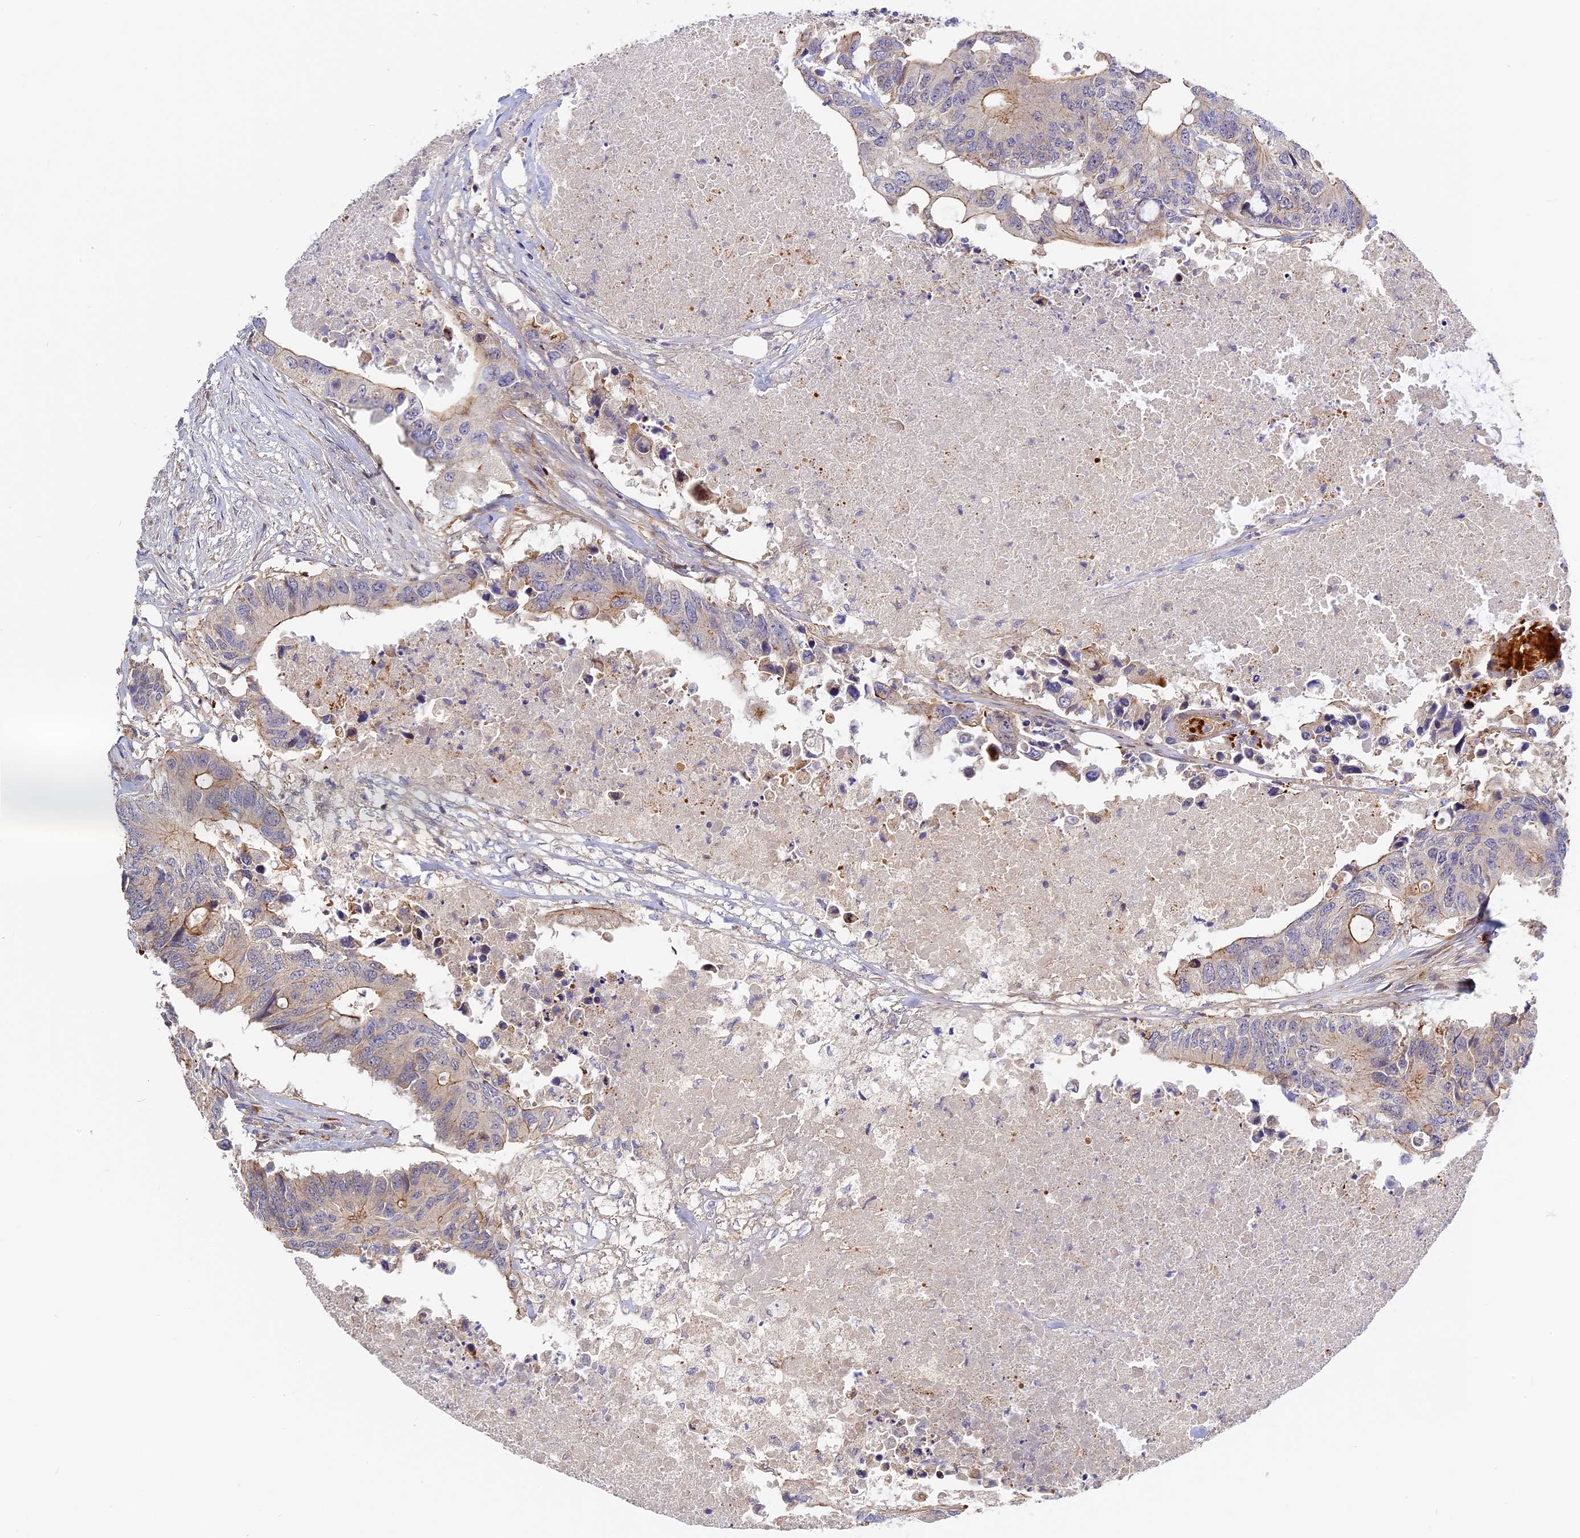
{"staining": {"intensity": "moderate", "quantity": "<25%", "location": "cytoplasmic/membranous"}, "tissue": "colorectal cancer", "cell_type": "Tumor cells", "image_type": "cancer", "snomed": [{"axis": "morphology", "description": "Adenocarcinoma, NOS"}, {"axis": "topography", "description": "Colon"}], "caption": "A high-resolution image shows IHC staining of adenocarcinoma (colorectal), which displays moderate cytoplasmic/membranous positivity in approximately <25% of tumor cells. Immunohistochemistry stains the protein of interest in brown and the nuclei are stained blue.", "gene": "MISP3", "patient": {"sex": "male", "age": 71}}